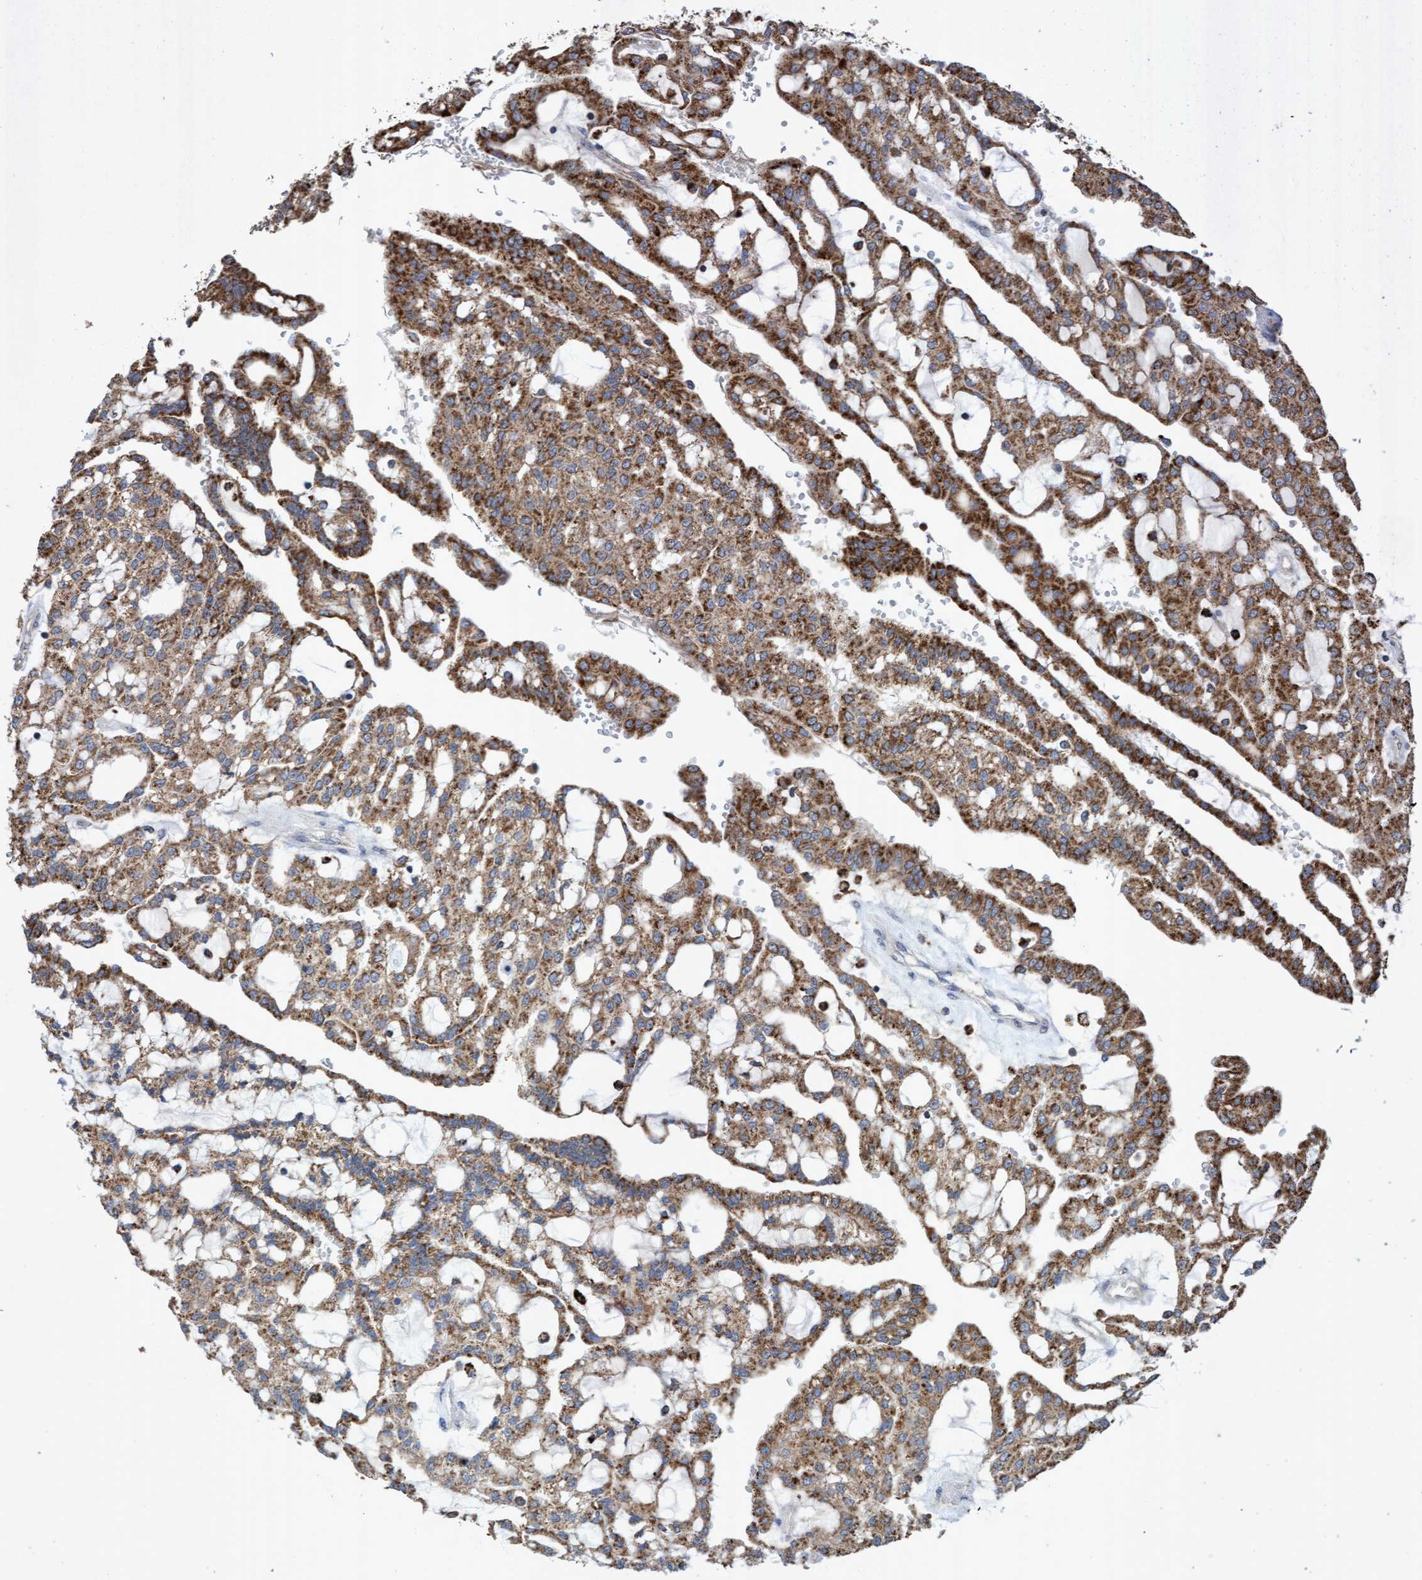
{"staining": {"intensity": "moderate", "quantity": ">75%", "location": "cytoplasmic/membranous"}, "tissue": "renal cancer", "cell_type": "Tumor cells", "image_type": "cancer", "snomed": [{"axis": "morphology", "description": "Adenocarcinoma, NOS"}, {"axis": "topography", "description": "Kidney"}], "caption": "Tumor cells reveal moderate cytoplasmic/membranous staining in approximately >75% of cells in renal cancer (adenocarcinoma).", "gene": "ATPAF2", "patient": {"sex": "male", "age": 63}}